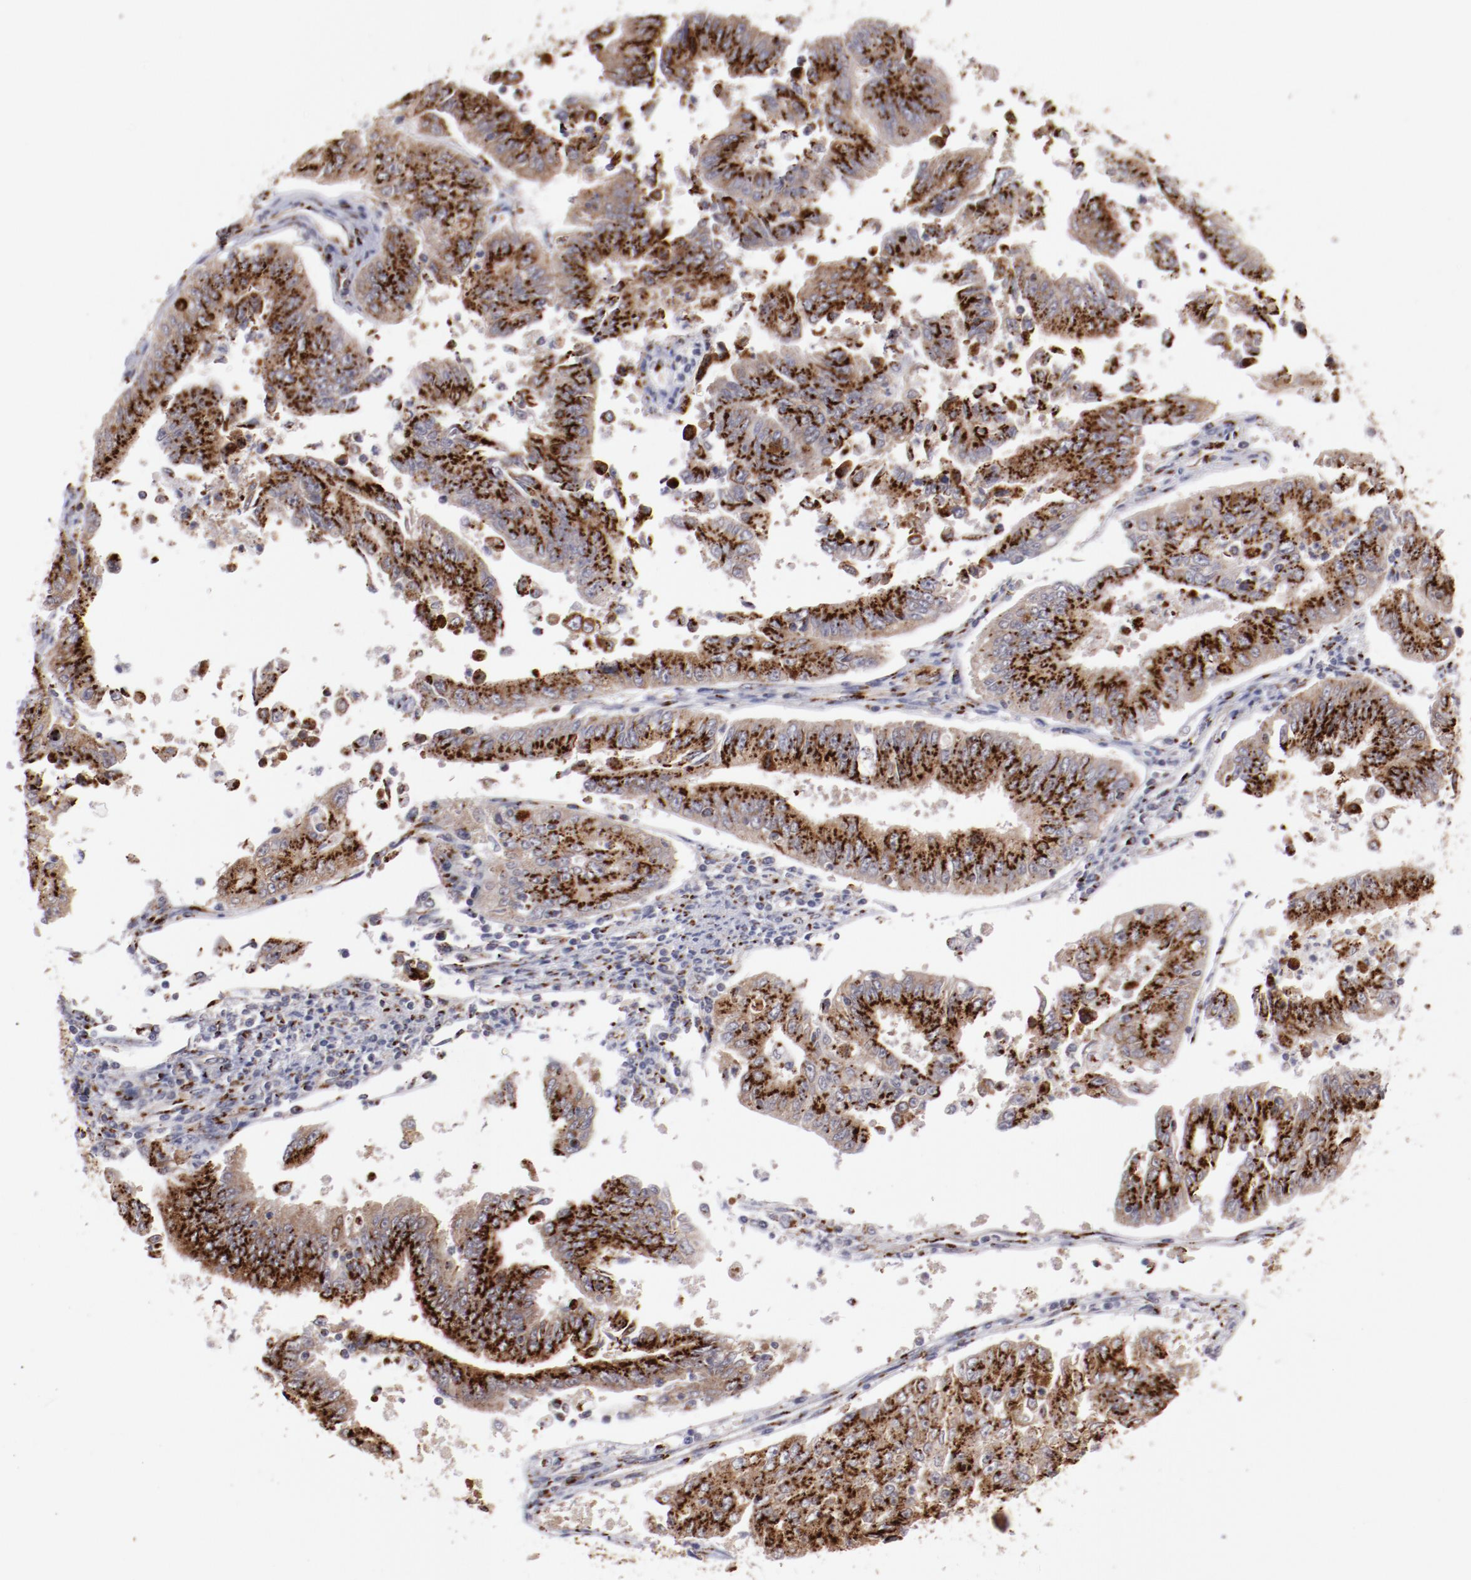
{"staining": {"intensity": "strong", "quantity": ">75%", "location": "nuclear"}, "tissue": "endometrial cancer", "cell_type": "Tumor cells", "image_type": "cancer", "snomed": [{"axis": "morphology", "description": "Adenocarcinoma, NOS"}, {"axis": "topography", "description": "Endometrium"}], "caption": "A brown stain shows strong nuclear staining of a protein in human endometrial adenocarcinoma tumor cells.", "gene": "GOLIM4", "patient": {"sex": "female", "age": 42}}